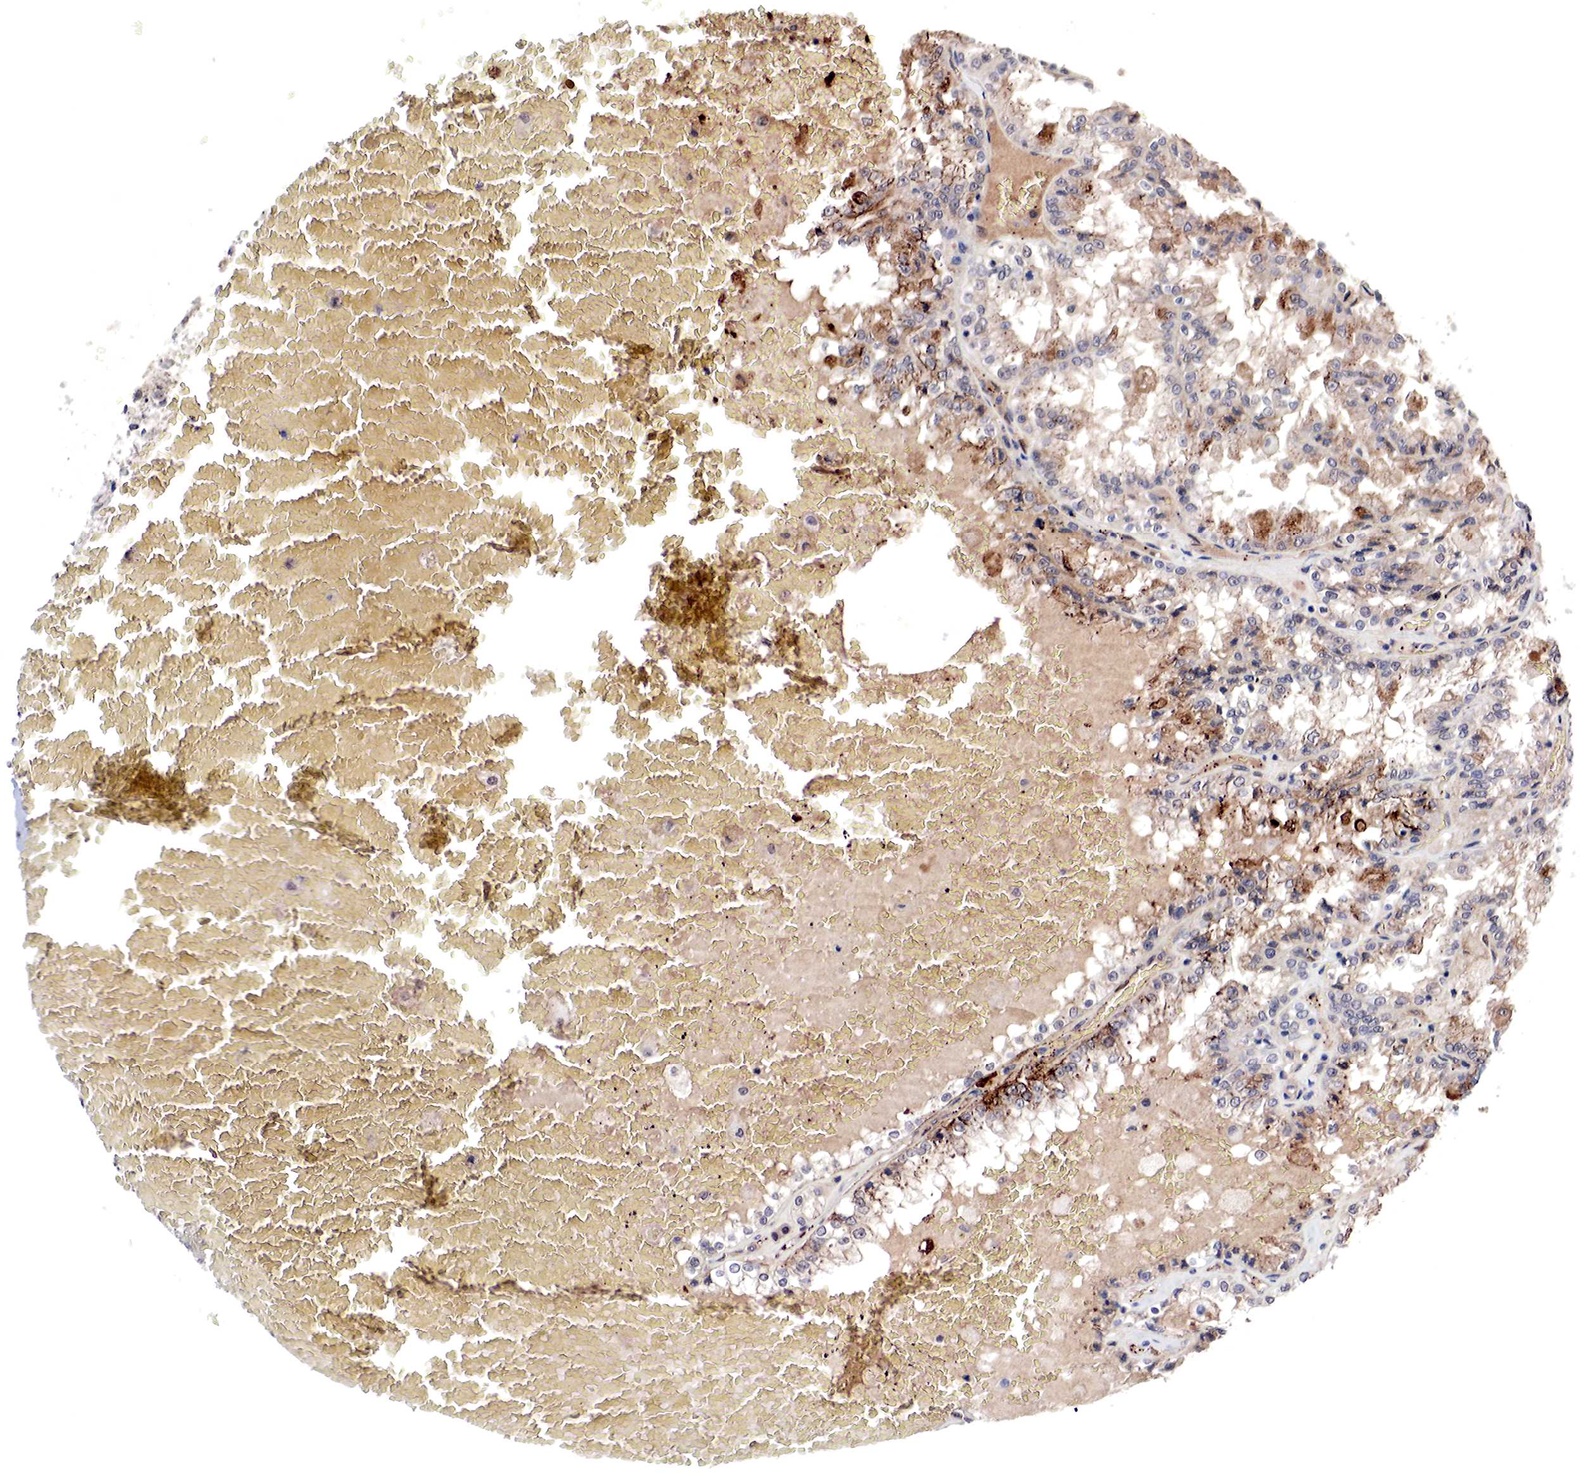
{"staining": {"intensity": "strong", "quantity": "25%-75%", "location": "cytoplasmic/membranous"}, "tissue": "renal cancer", "cell_type": "Tumor cells", "image_type": "cancer", "snomed": [{"axis": "morphology", "description": "Adenocarcinoma, NOS"}, {"axis": "topography", "description": "Kidney"}], "caption": "High-magnification brightfield microscopy of adenocarcinoma (renal) stained with DAB (3,3'-diaminobenzidine) (brown) and counterstained with hematoxylin (blue). tumor cells exhibit strong cytoplasmic/membranous expression is appreciated in about25%-75% of cells.", "gene": "DACH2", "patient": {"sex": "female", "age": 56}}